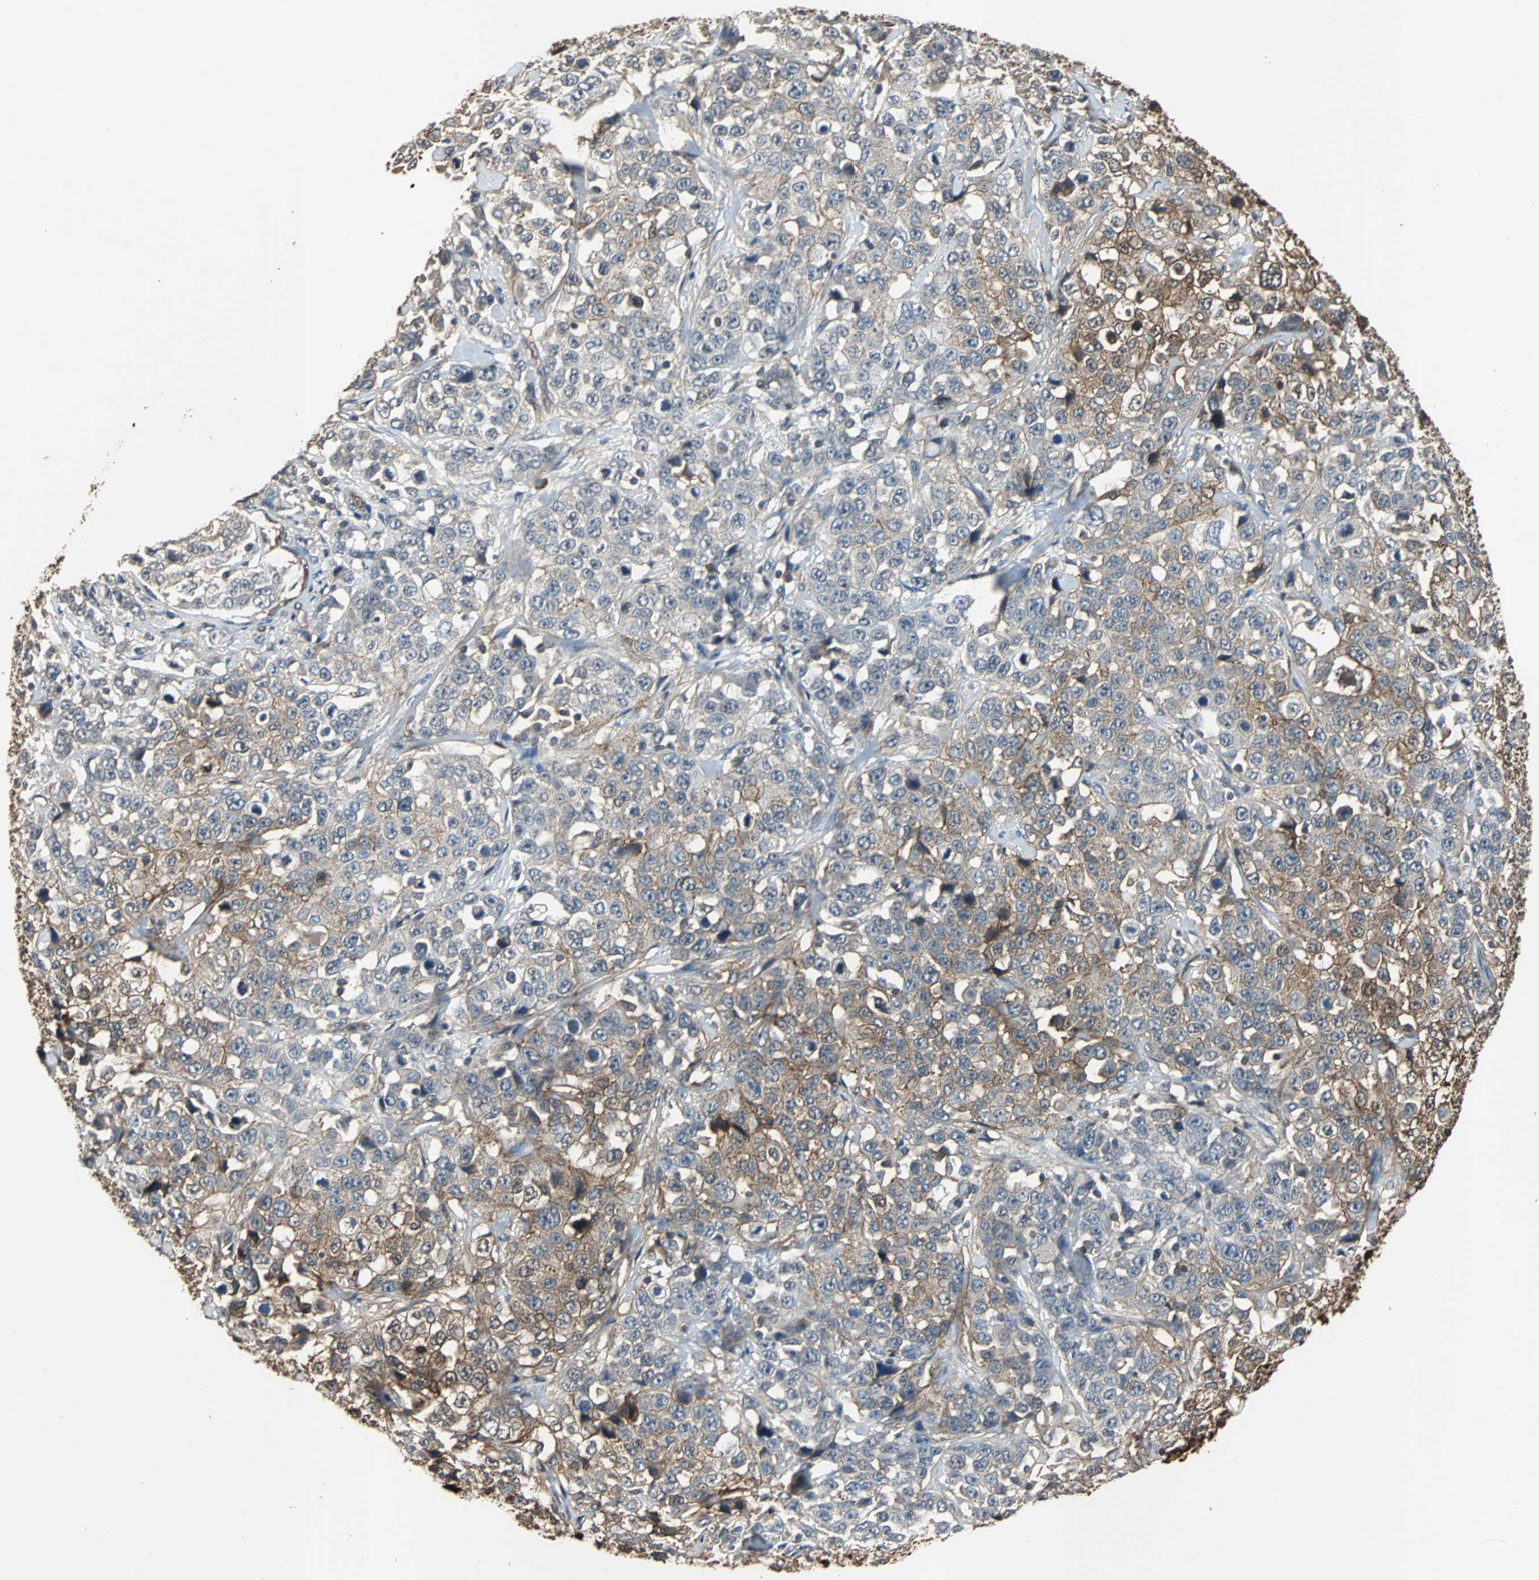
{"staining": {"intensity": "moderate", "quantity": "25%-75%", "location": "cytoplasmic/membranous"}, "tissue": "stomach cancer", "cell_type": "Tumor cells", "image_type": "cancer", "snomed": [{"axis": "morphology", "description": "Normal tissue, NOS"}, {"axis": "morphology", "description": "Adenocarcinoma, NOS"}, {"axis": "topography", "description": "Stomach"}], "caption": "Moderate cytoplasmic/membranous protein expression is seen in approximately 25%-75% of tumor cells in adenocarcinoma (stomach). (Brightfield microscopy of DAB IHC at high magnification).", "gene": "NDRG1", "patient": {"sex": "male", "age": 48}}